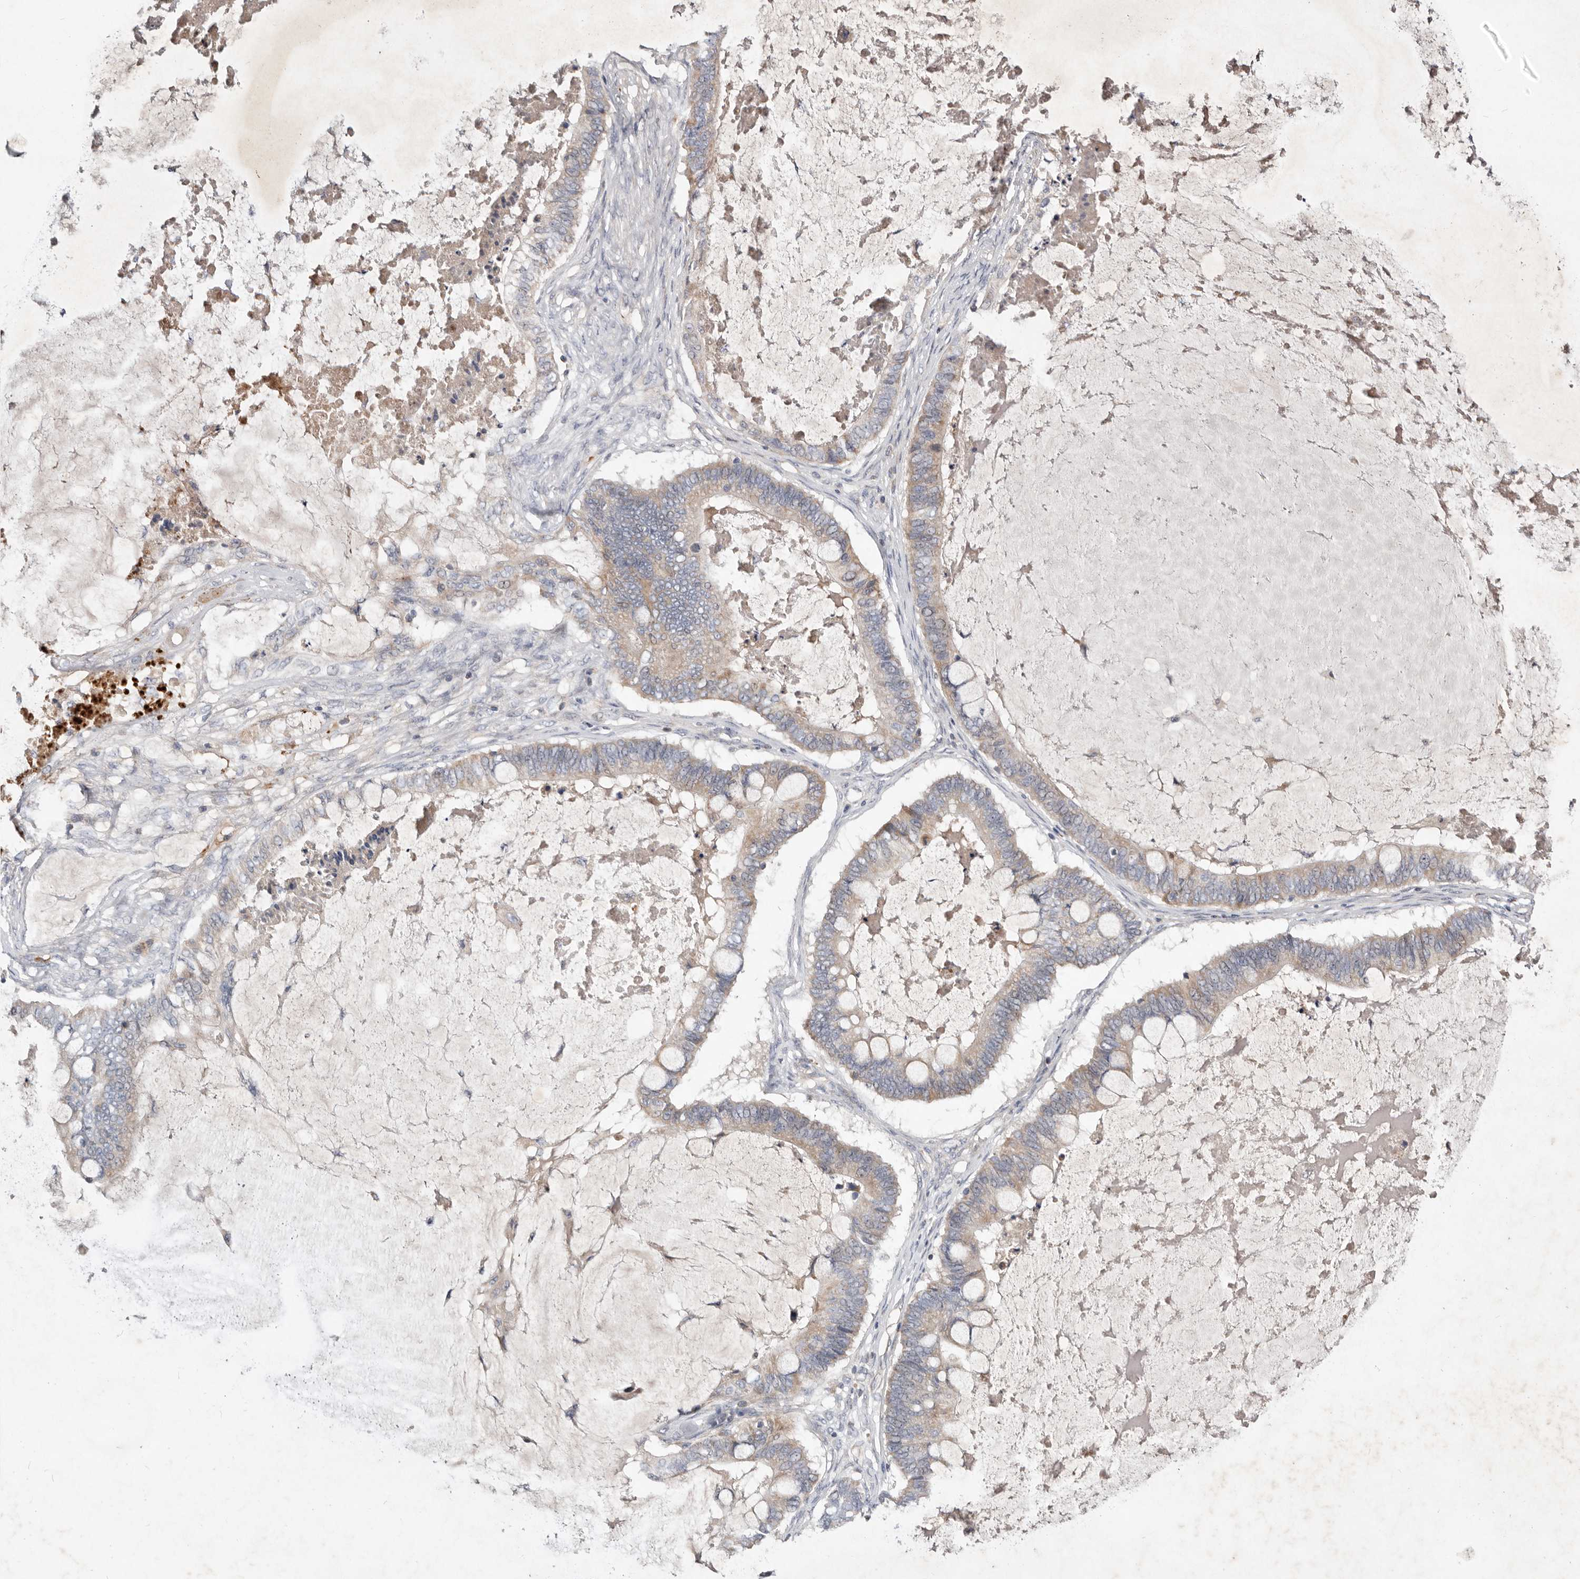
{"staining": {"intensity": "weak", "quantity": "25%-75%", "location": "cytoplasmic/membranous"}, "tissue": "ovarian cancer", "cell_type": "Tumor cells", "image_type": "cancer", "snomed": [{"axis": "morphology", "description": "Cystadenocarcinoma, mucinous, NOS"}, {"axis": "topography", "description": "Ovary"}], "caption": "Weak cytoplasmic/membranous expression is seen in approximately 25%-75% of tumor cells in ovarian cancer (mucinous cystadenocarcinoma).", "gene": "SLC25A20", "patient": {"sex": "female", "age": 61}}